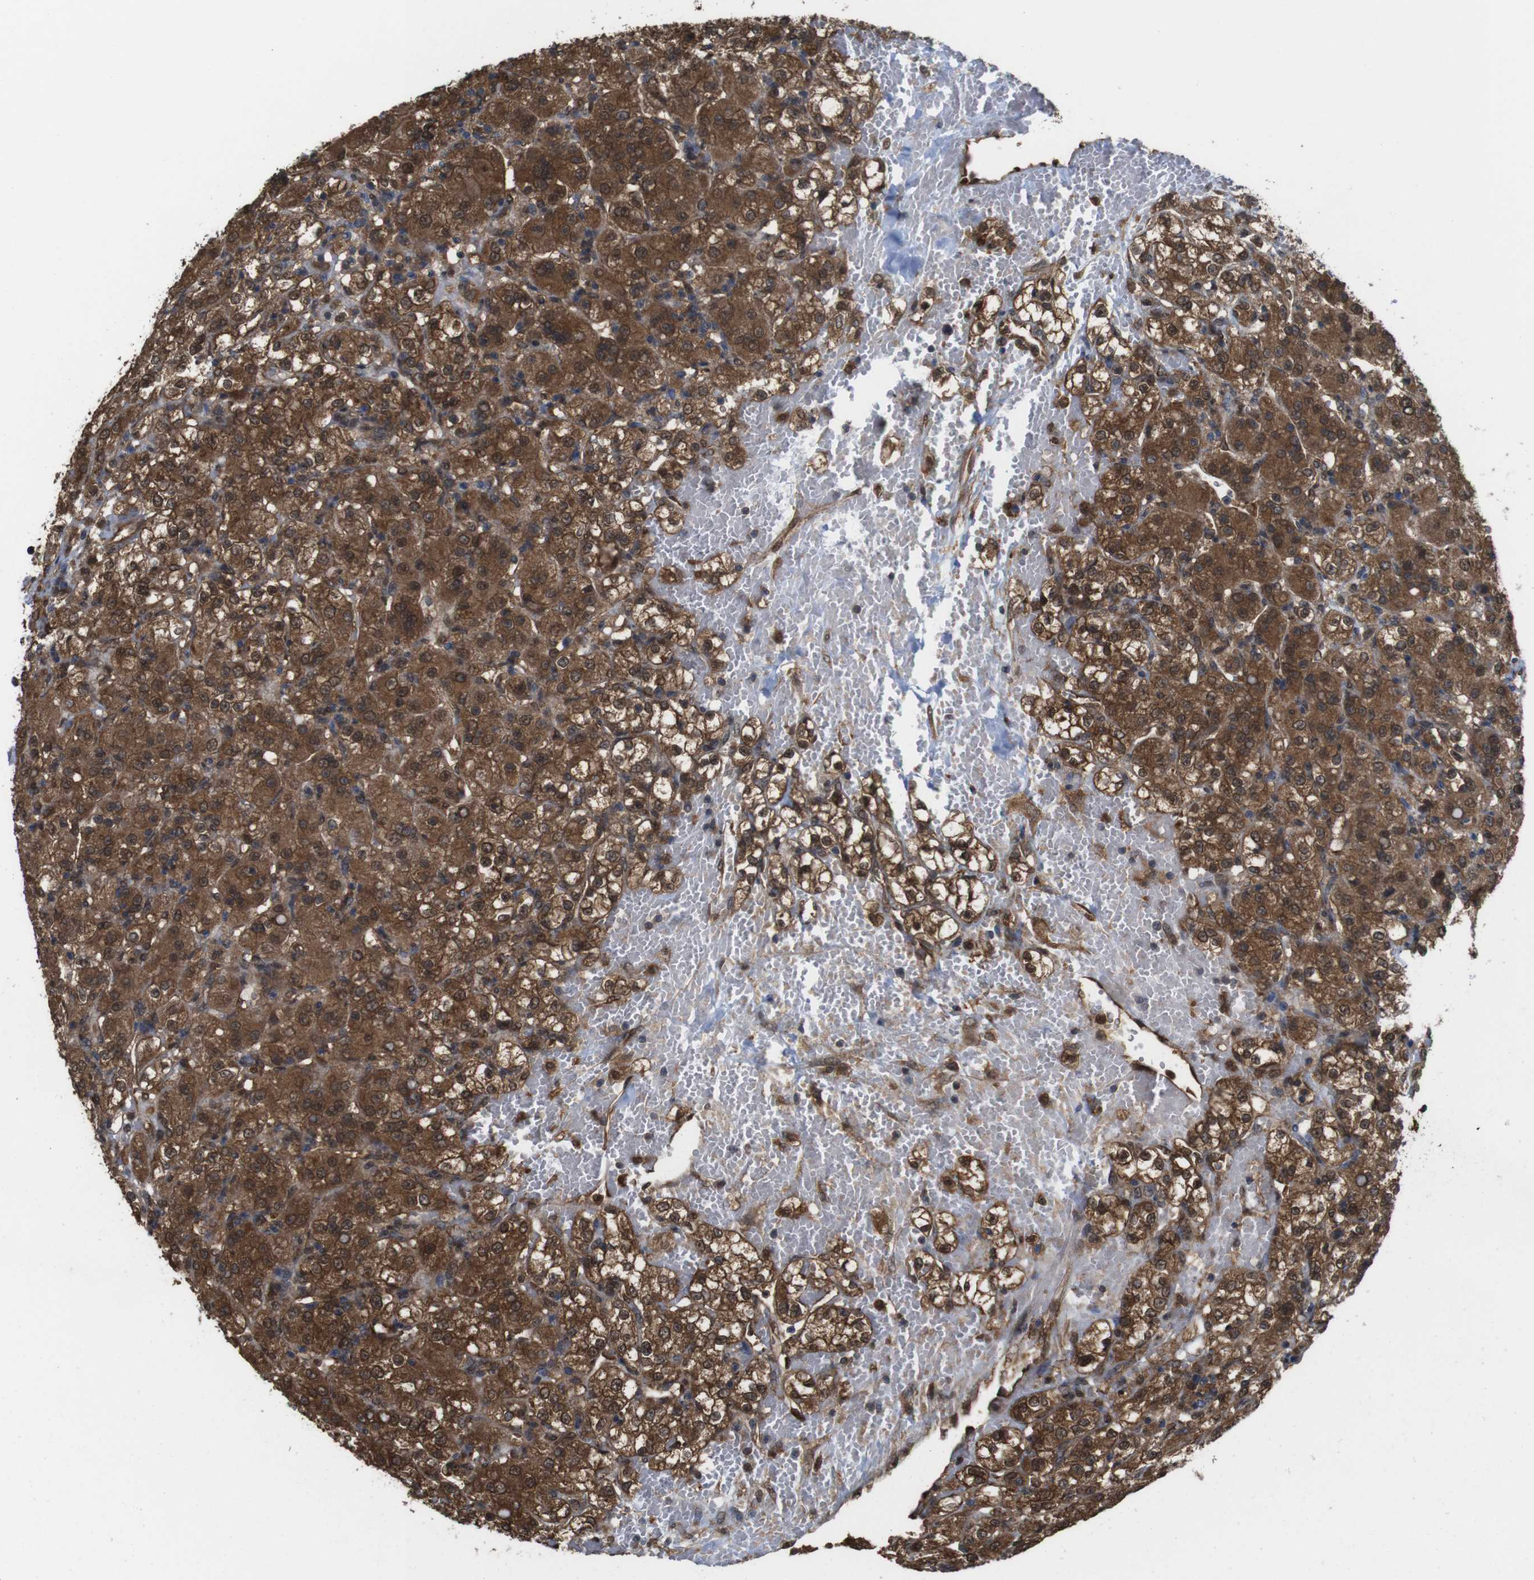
{"staining": {"intensity": "strong", "quantity": ">75%", "location": "cytoplasmic/membranous,nuclear"}, "tissue": "renal cancer", "cell_type": "Tumor cells", "image_type": "cancer", "snomed": [{"axis": "morphology", "description": "Normal tissue, NOS"}, {"axis": "morphology", "description": "Adenocarcinoma, NOS"}, {"axis": "topography", "description": "Kidney"}], "caption": "Adenocarcinoma (renal) tissue shows strong cytoplasmic/membranous and nuclear positivity in about >75% of tumor cells, visualized by immunohistochemistry.", "gene": "YWHAG", "patient": {"sex": "male", "age": 61}}